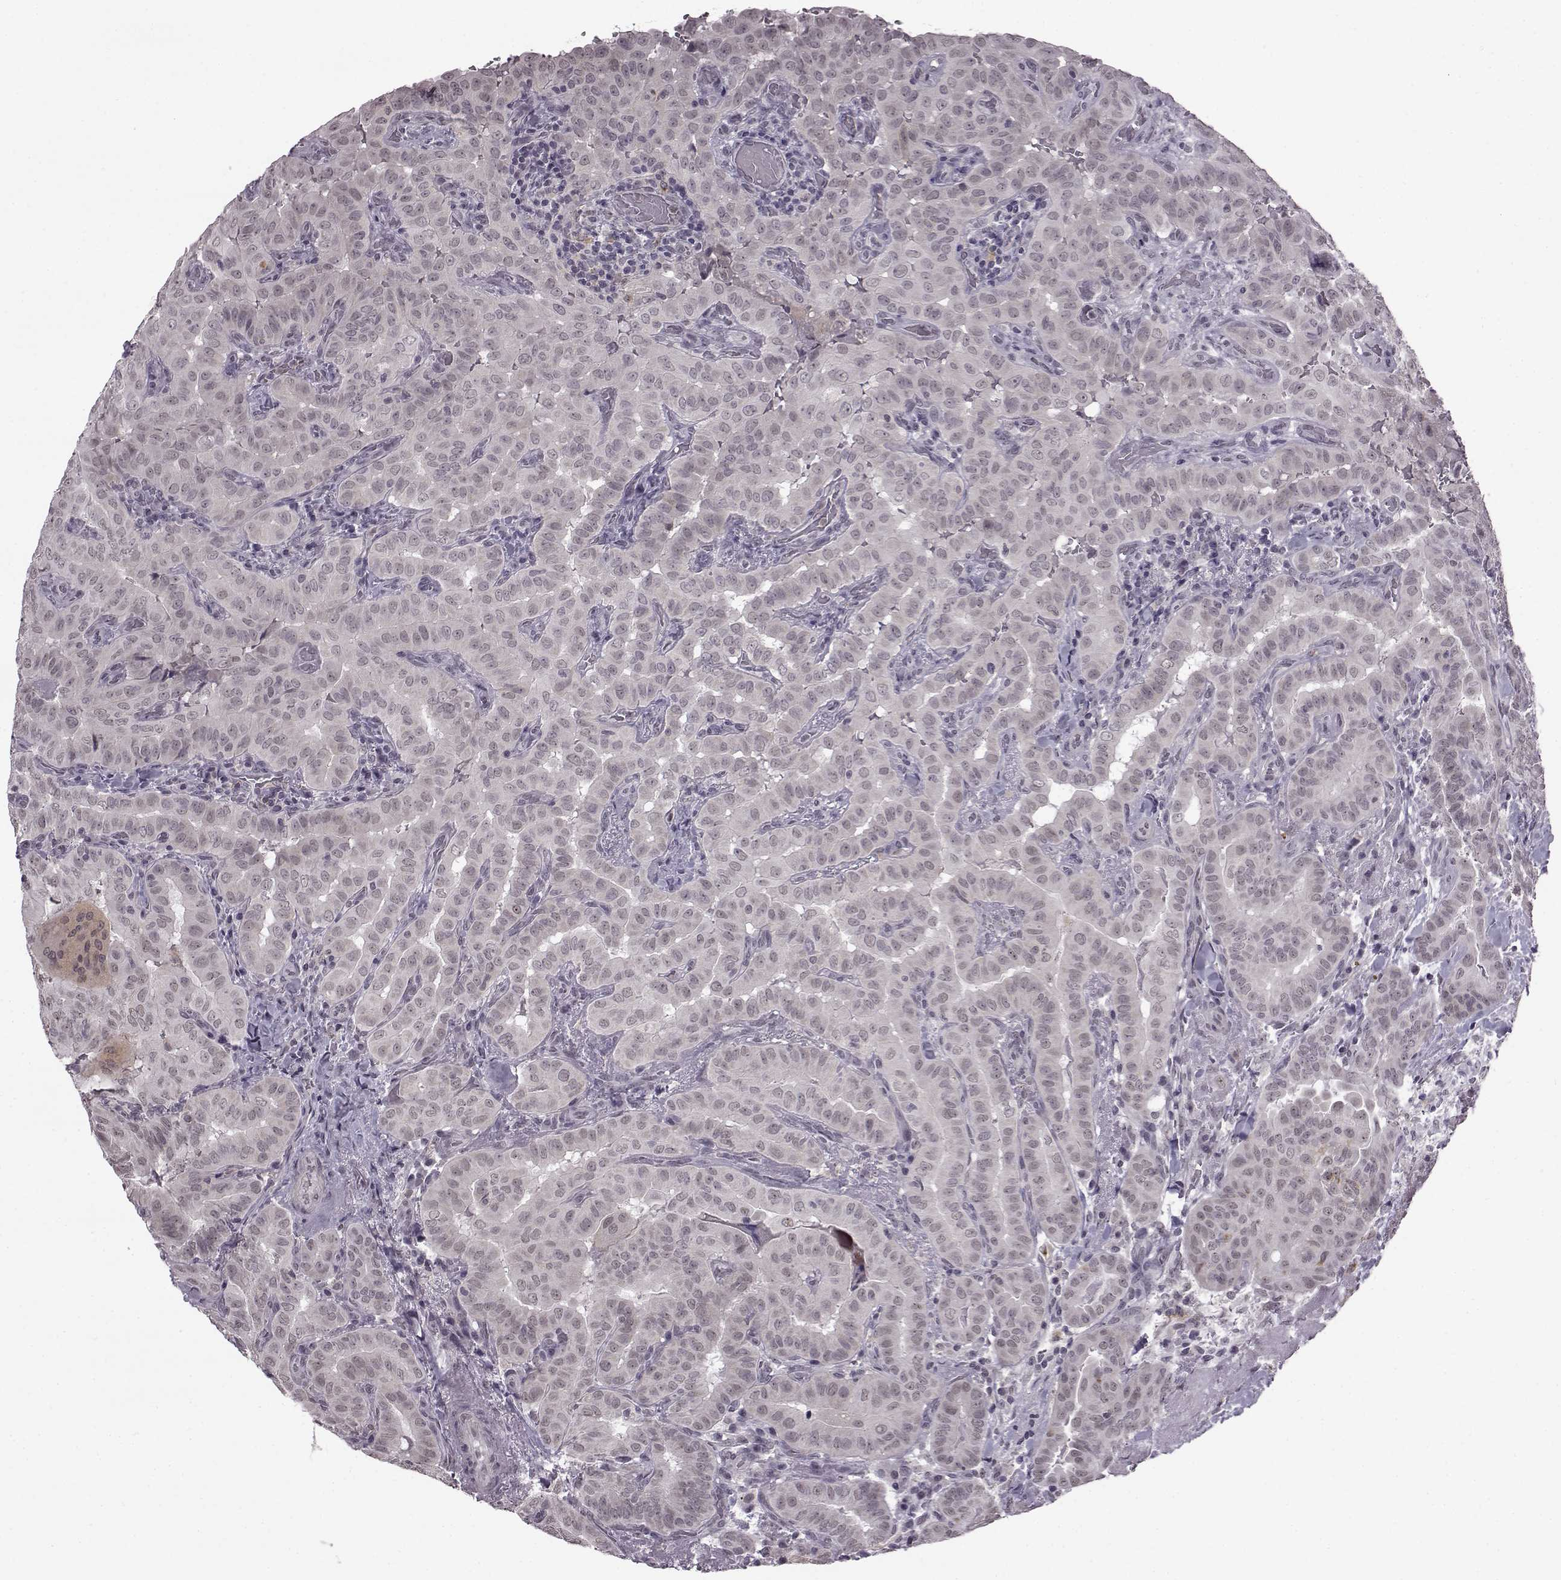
{"staining": {"intensity": "negative", "quantity": "none", "location": "none"}, "tissue": "thyroid cancer", "cell_type": "Tumor cells", "image_type": "cancer", "snomed": [{"axis": "morphology", "description": "Papillary adenocarcinoma, NOS"}, {"axis": "morphology", "description": "Papillary adenoma metastatic"}, {"axis": "topography", "description": "Thyroid gland"}], "caption": "Tumor cells are negative for brown protein staining in thyroid cancer.", "gene": "SLC28A2", "patient": {"sex": "female", "age": 50}}